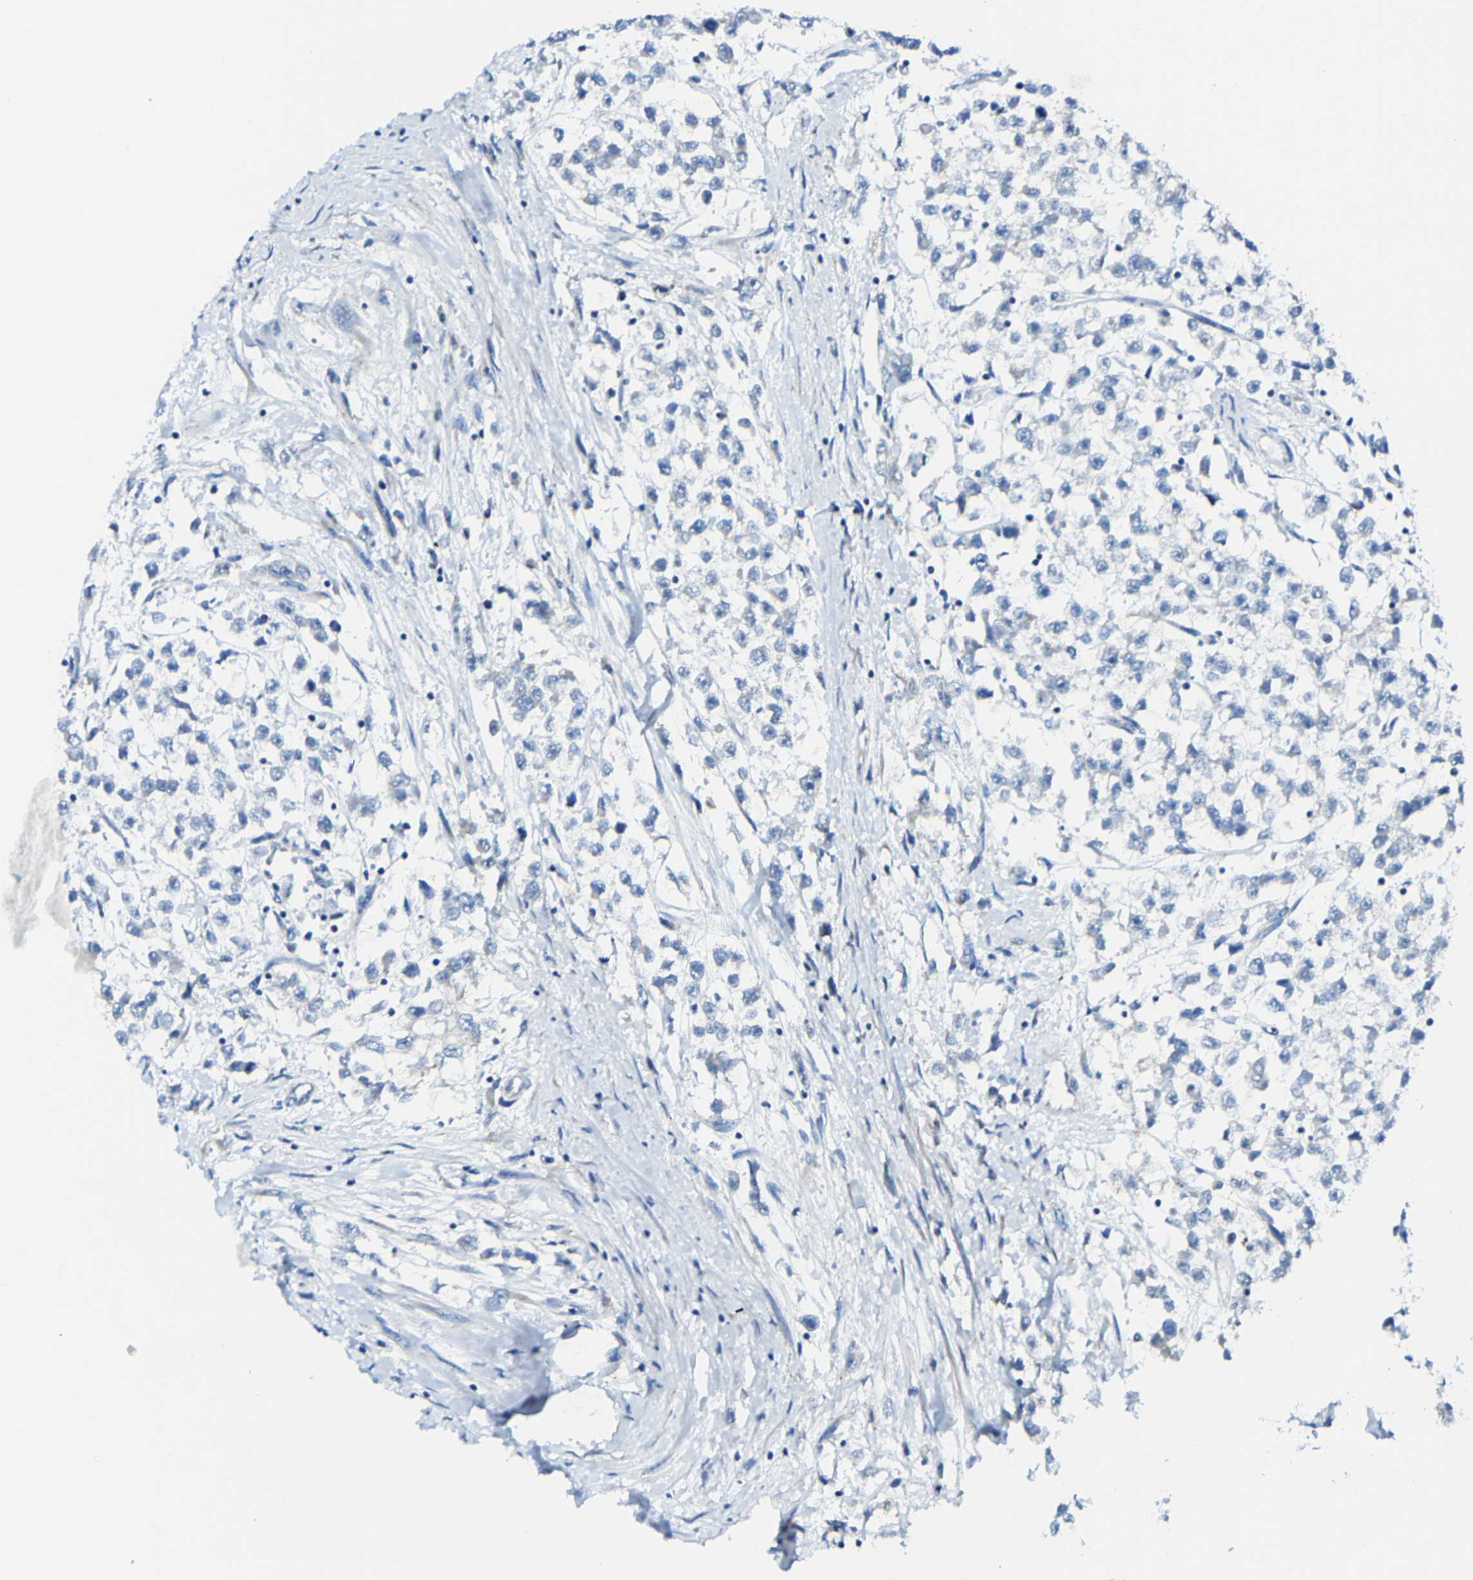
{"staining": {"intensity": "negative", "quantity": "none", "location": "none"}, "tissue": "testis cancer", "cell_type": "Tumor cells", "image_type": "cancer", "snomed": [{"axis": "morphology", "description": "Seminoma, NOS"}, {"axis": "morphology", "description": "Carcinoma, Embryonal, NOS"}, {"axis": "topography", "description": "Testis"}], "caption": "A high-resolution image shows immunohistochemistry (IHC) staining of testis cancer (seminoma), which exhibits no significant expression in tumor cells.", "gene": "G3BP2", "patient": {"sex": "male", "age": 51}}